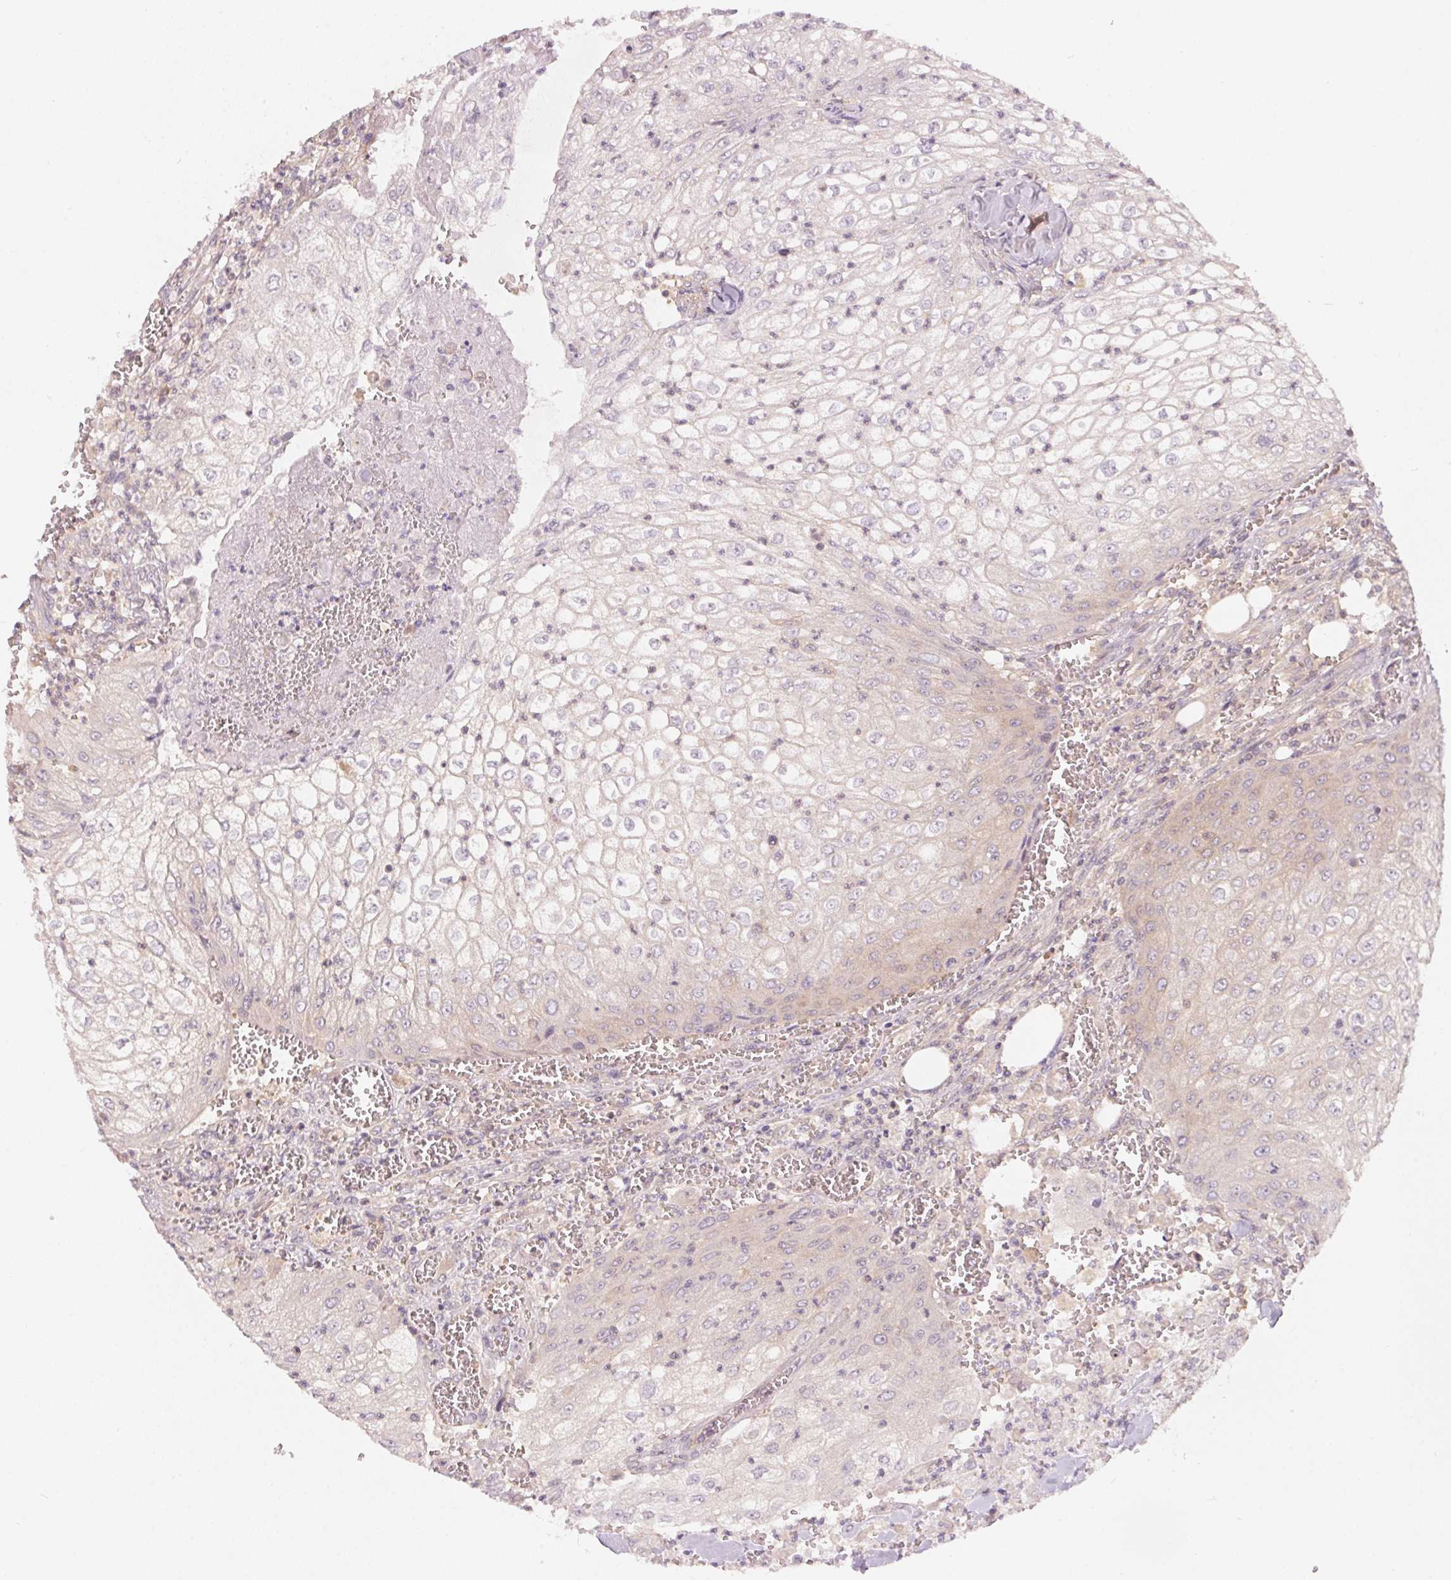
{"staining": {"intensity": "weak", "quantity": "<25%", "location": "cytoplasmic/membranous"}, "tissue": "urothelial cancer", "cell_type": "Tumor cells", "image_type": "cancer", "snomed": [{"axis": "morphology", "description": "Urothelial carcinoma, High grade"}, {"axis": "topography", "description": "Urinary bladder"}], "caption": "Protein analysis of urothelial carcinoma (high-grade) demonstrates no significant staining in tumor cells.", "gene": "BLMH", "patient": {"sex": "male", "age": 62}}